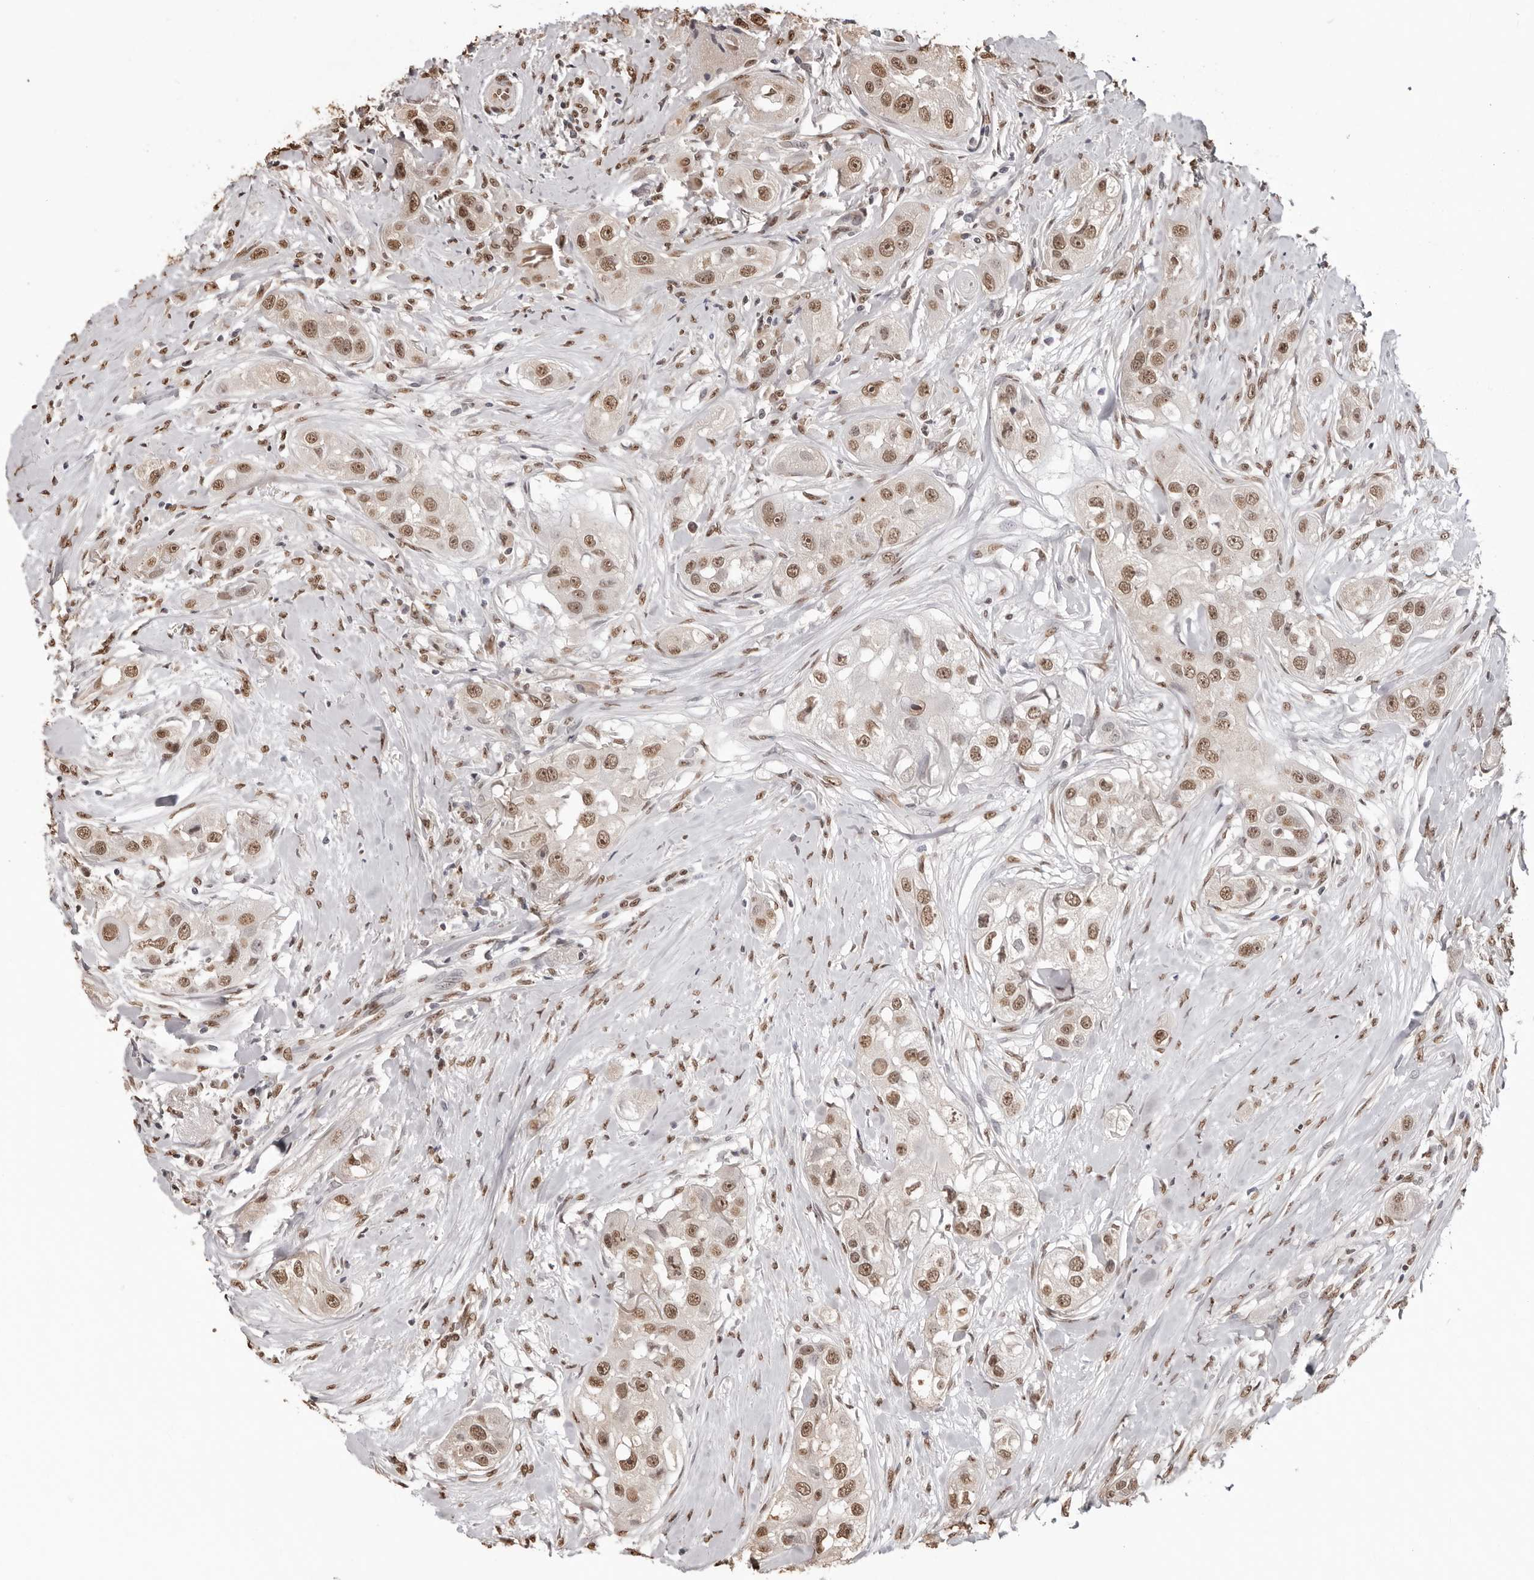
{"staining": {"intensity": "moderate", "quantity": ">75%", "location": "nuclear"}, "tissue": "head and neck cancer", "cell_type": "Tumor cells", "image_type": "cancer", "snomed": [{"axis": "morphology", "description": "Normal tissue, NOS"}, {"axis": "morphology", "description": "Squamous cell carcinoma, NOS"}, {"axis": "topography", "description": "Skeletal muscle"}, {"axis": "topography", "description": "Head-Neck"}], "caption": "The micrograph shows staining of head and neck cancer, revealing moderate nuclear protein staining (brown color) within tumor cells.", "gene": "OLIG3", "patient": {"sex": "male", "age": 51}}